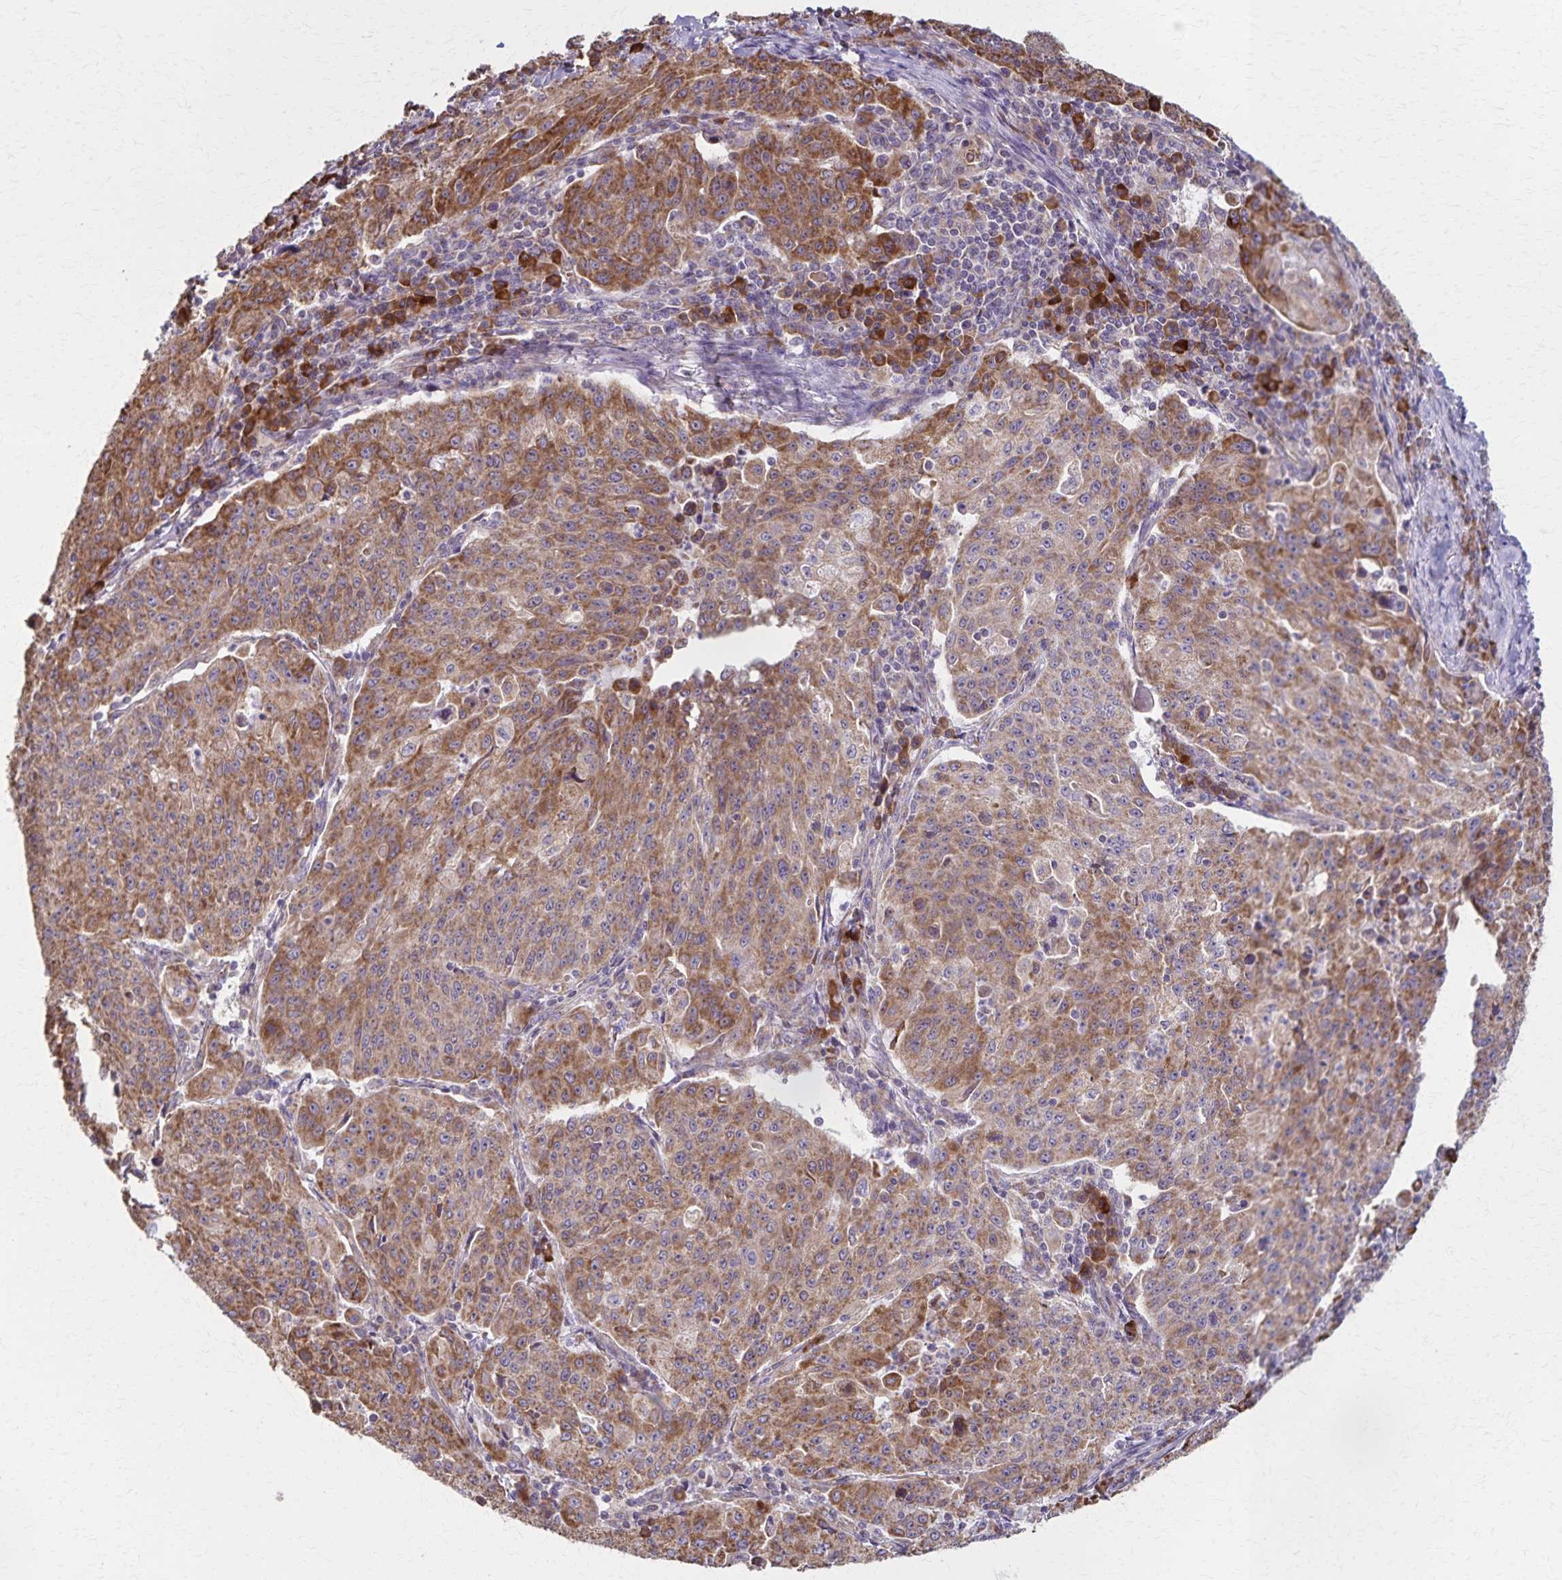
{"staining": {"intensity": "moderate", "quantity": ">75%", "location": "cytoplasmic/membranous"}, "tissue": "lung cancer", "cell_type": "Tumor cells", "image_type": "cancer", "snomed": [{"axis": "morphology", "description": "Squamous cell carcinoma, NOS"}, {"axis": "morphology", "description": "Squamous cell carcinoma, metastatic, NOS"}, {"axis": "topography", "description": "Bronchus"}, {"axis": "topography", "description": "Lung"}], "caption": "There is medium levels of moderate cytoplasmic/membranous expression in tumor cells of lung cancer (squamous cell carcinoma), as demonstrated by immunohistochemical staining (brown color).", "gene": "RNF10", "patient": {"sex": "male", "age": 62}}